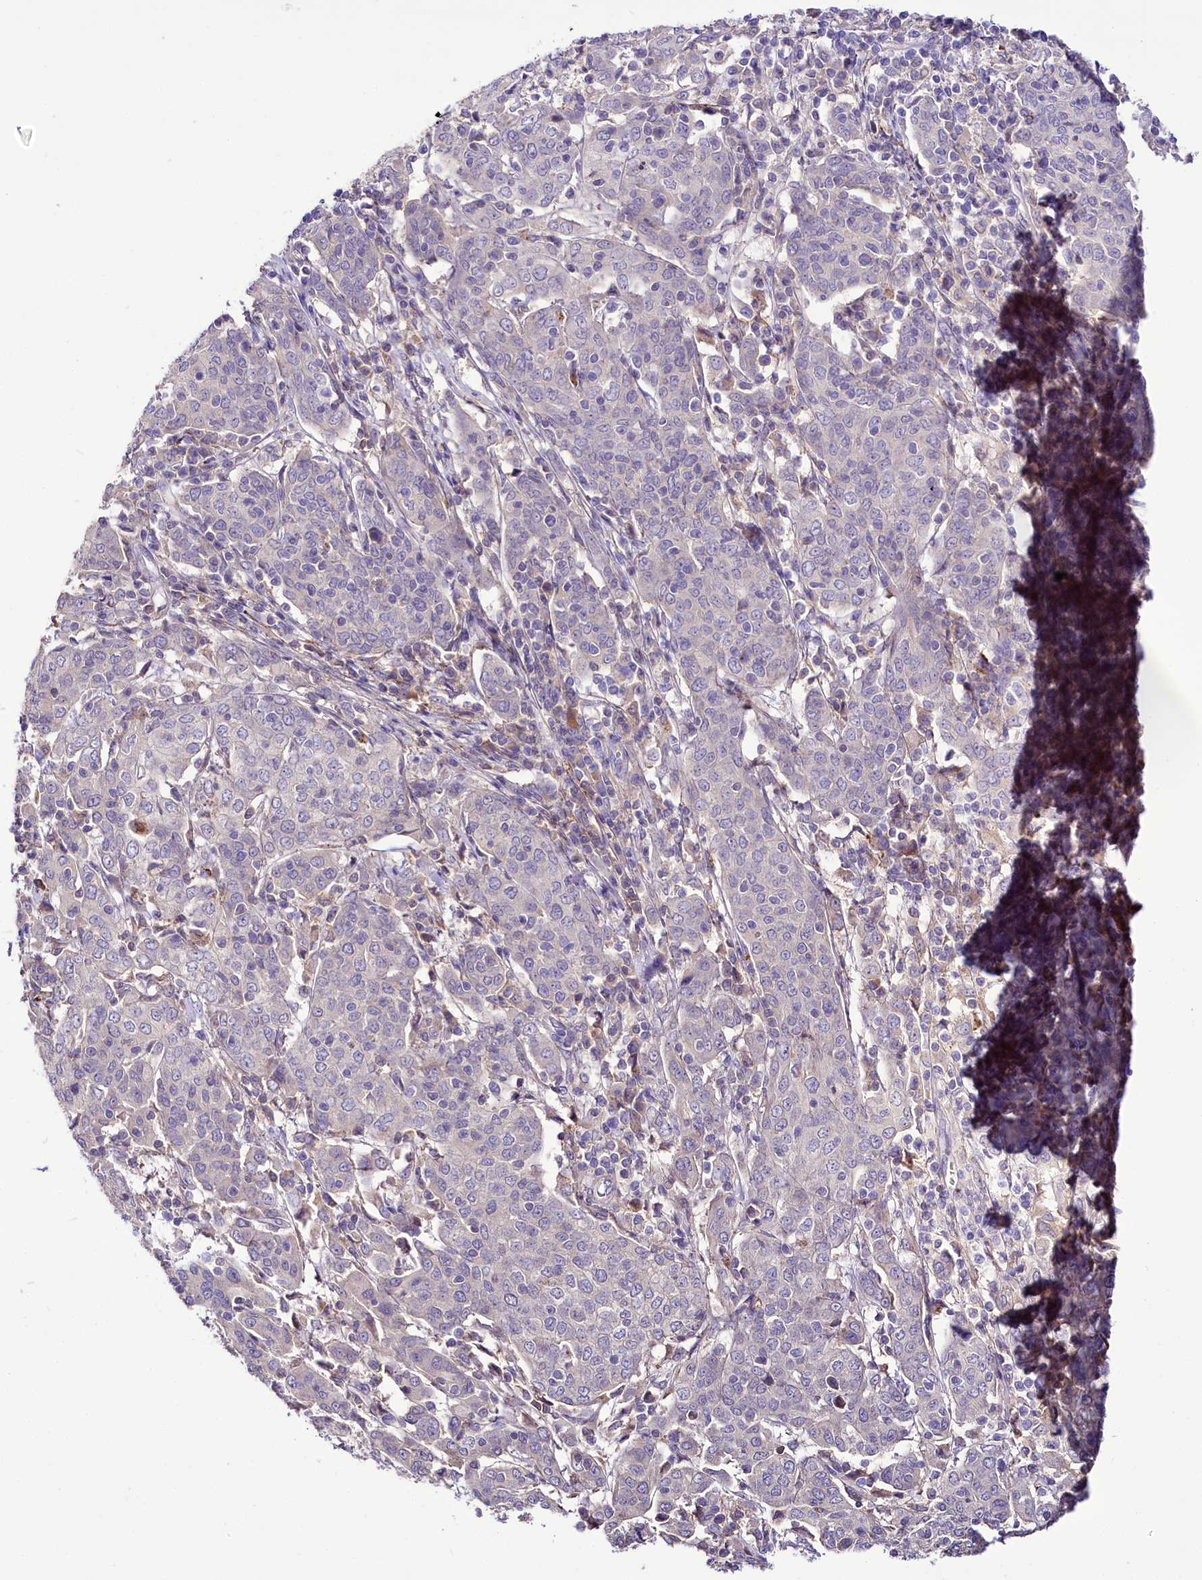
{"staining": {"intensity": "negative", "quantity": "none", "location": "none"}, "tissue": "cervical cancer", "cell_type": "Tumor cells", "image_type": "cancer", "snomed": [{"axis": "morphology", "description": "Squamous cell carcinoma, NOS"}, {"axis": "topography", "description": "Cervix"}], "caption": "Immunohistochemistry histopathology image of human cervical cancer stained for a protein (brown), which shows no positivity in tumor cells. (Stains: DAB IHC with hematoxylin counter stain, Microscopy: brightfield microscopy at high magnification).", "gene": "PPP1R32", "patient": {"sex": "female", "age": 67}}